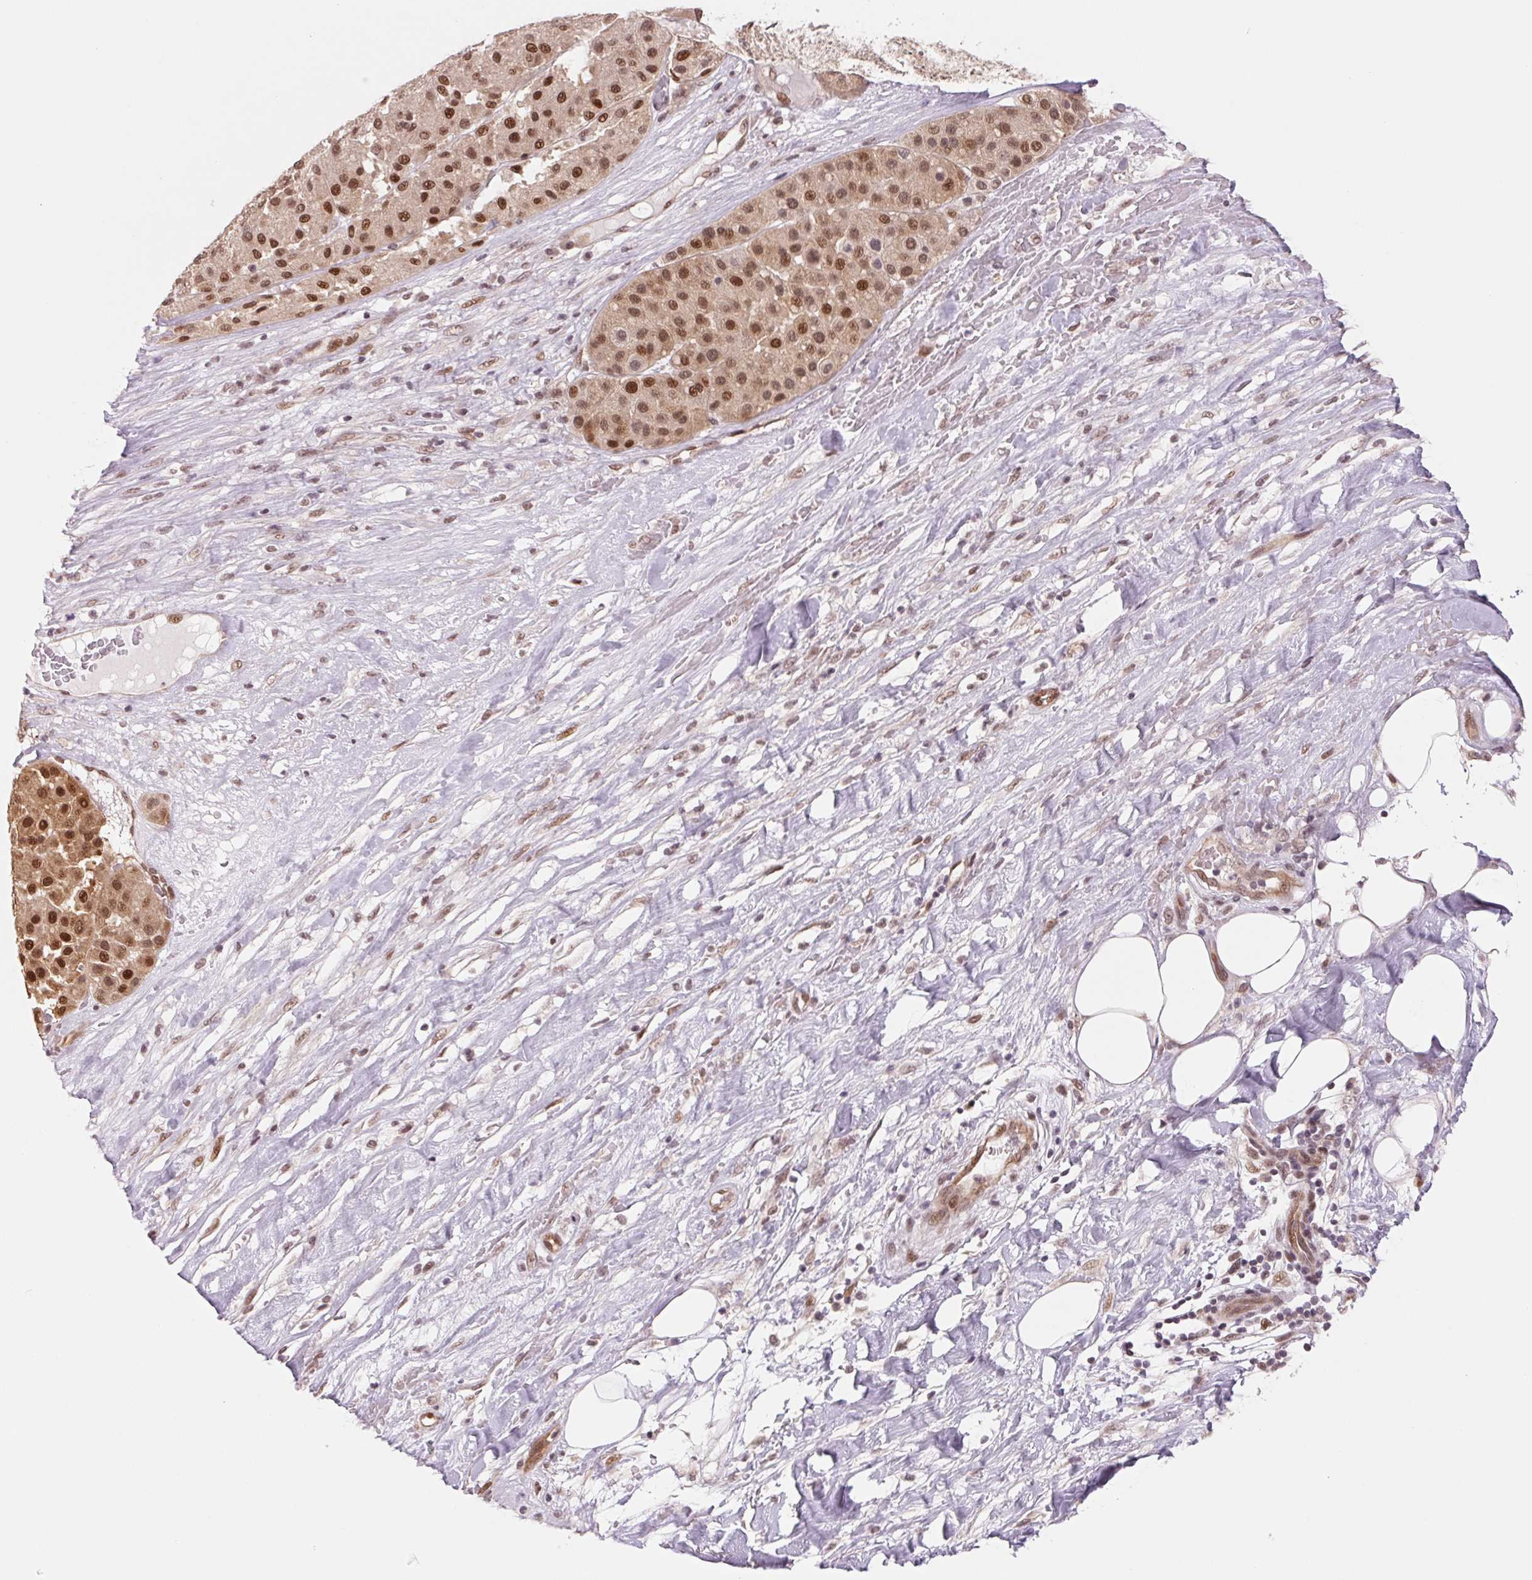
{"staining": {"intensity": "moderate", "quantity": ">75%", "location": "nuclear"}, "tissue": "melanoma", "cell_type": "Tumor cells", "image_type": "cancer", "snomed": [{"axis": "morphology", "description": "Malignant melanoma, Metastatic site"}, {"axis": "topography", "description": "Smooth muscle"}], "caption": "Malignant melanoma (metastatic site) tissue reveals moderate nuclear expression in approximately >75% of tumor cells", "gene": "DNAJB6", "patient": {"sex": "male", "age": 41}}